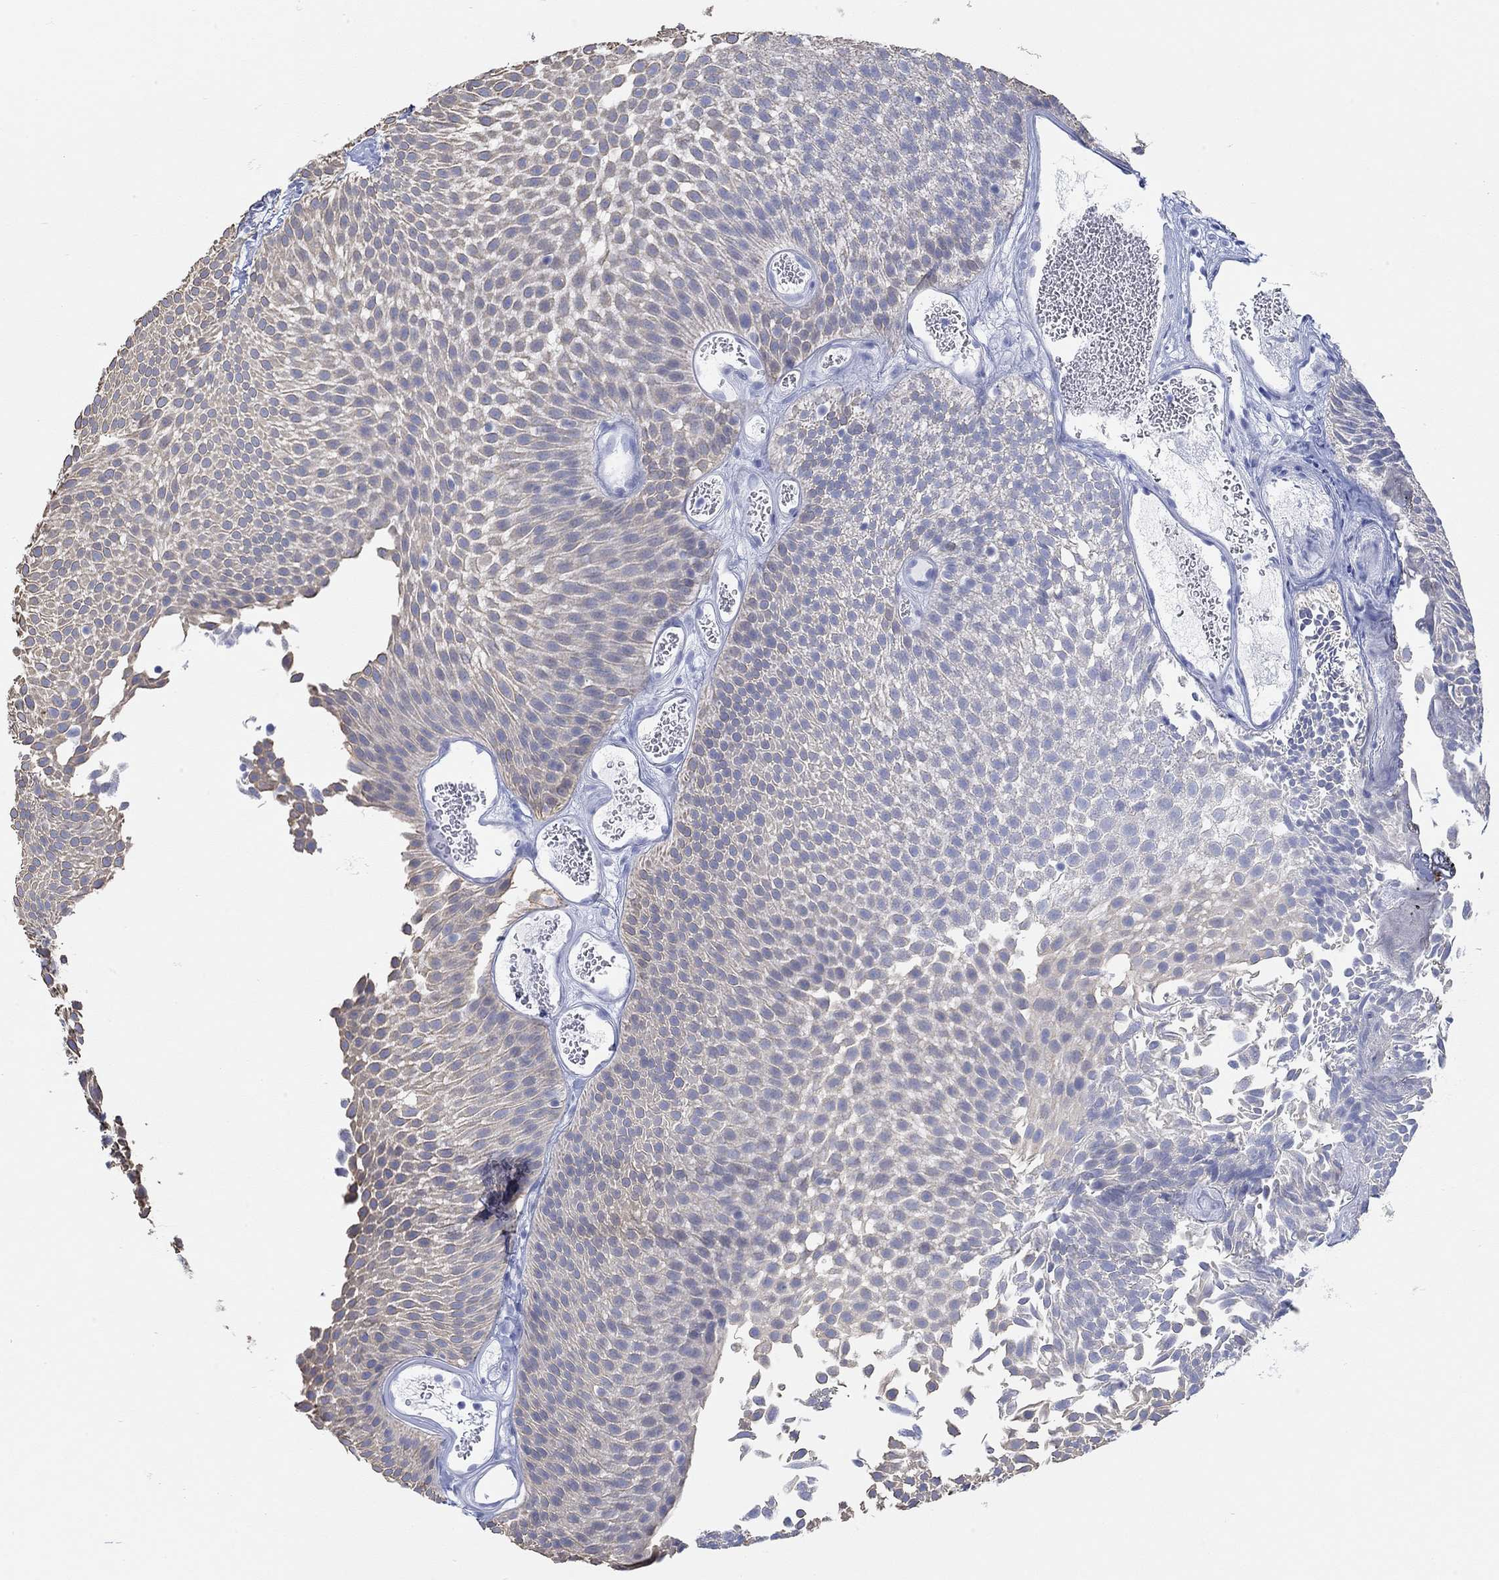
{"staining": {"intensity": "weak", "quantity": "25%-75%", "location": "cytoplasmic/membranous"}, "tissue": "urothelial cancer", "cell_type": "Tumor cells", "image_type": "cancer", "snomed": [{"axis": "morphology", "description": "Urothelial carcinoma, Low grade"}, {"axis": "topography", "description": "Urinary bladder"}], "caption": "Immunohistochemistry (IHC) image of urothelial cancer stained for a protein (brown), which shows low levels of weak cytoplasmic/membranous staining in approximately 25%-75% of tumor cells.", "gene": "AK8", "patient": {"sex": "male", "age": 52}}